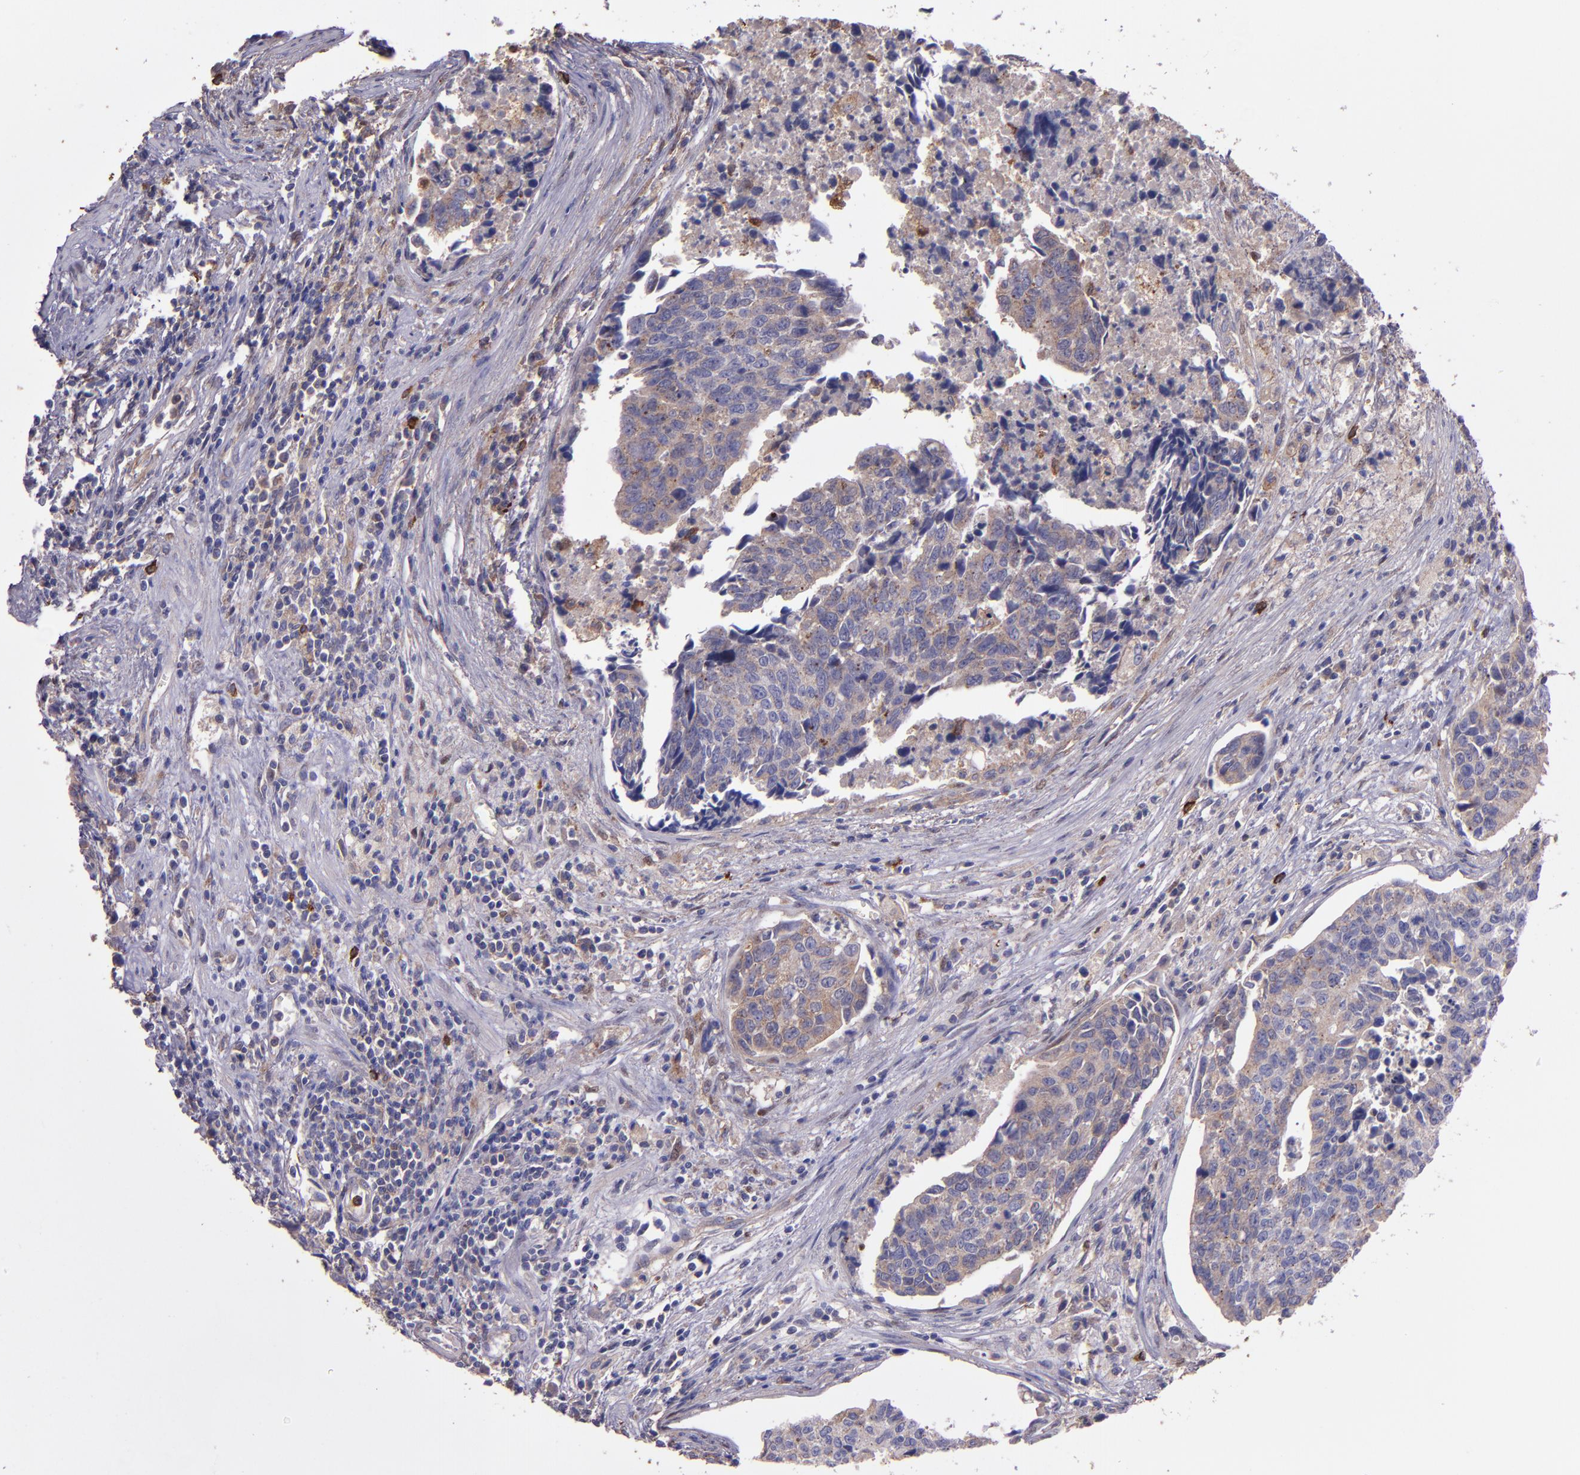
{"staining": {"intensity": "weak", "quantity": ">75%", "location": "cytoplasmic/membranous"}, "tissue": "urothelial cancer", "cell_type": "Tumor cells", "image_type": "cancer", "snomed": [{"axis": "morphology", "description": "Urothelial carcinoma, High grade"}, {"axis": "topography", "description": "Urinary bladder"}], "caption": "Protein analysis of urothelial carcinoma (high-grade) tissue shows weak cytoplasmic/membranous expression in approximately >75% of tumor cells.", "gene": "WASHC1", "patient": {"sex": "male", "age": 81}}